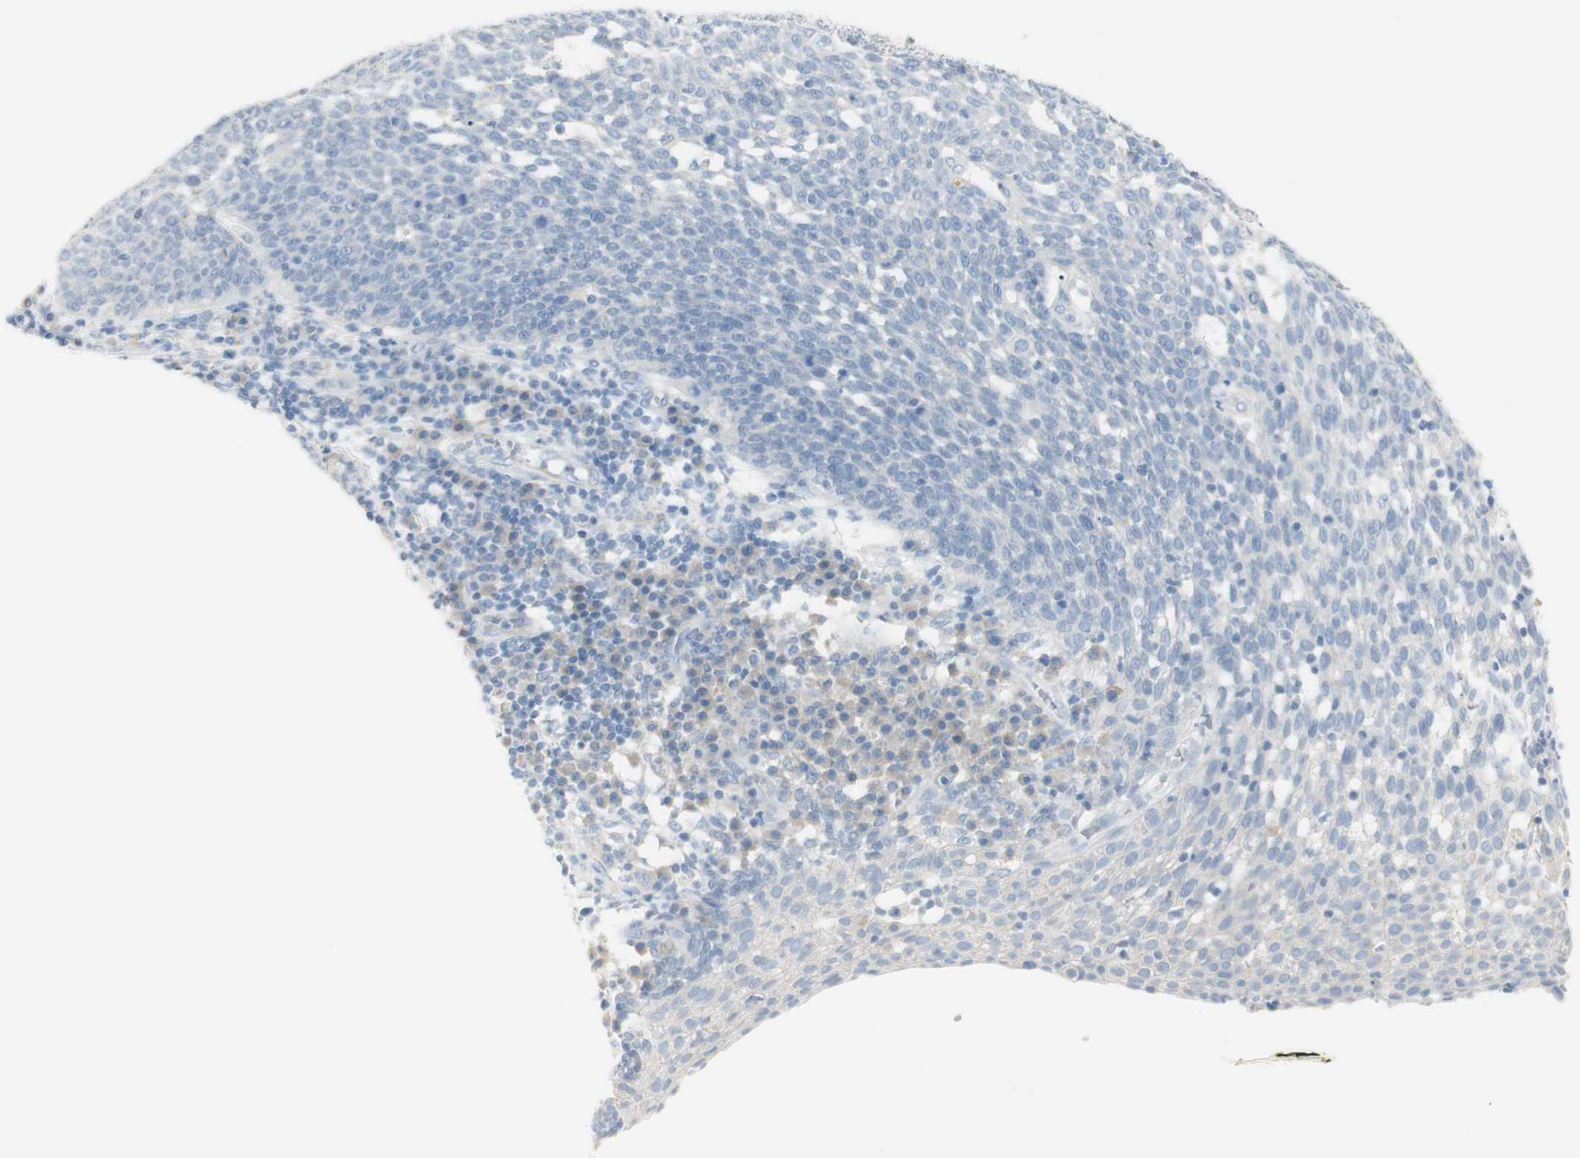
{"staining": {"intensity": "negative", "quantity": "none", "location": "none"}, "tissue": "cervical cancer", "cell_type": "Tumor cells", "image_type": "cancer", "snomed": [{"axis": "morphology", "description": "Squamous cell carcinoma, NOS"}, {"axis": "topography", "description": "Cervix"}], "caption": "Tumor cells are negative for brown protein staining in squamous cell carcinoma (cervical).", "gene": "ART3", "patient": {"sex": "female", "age": 34}}